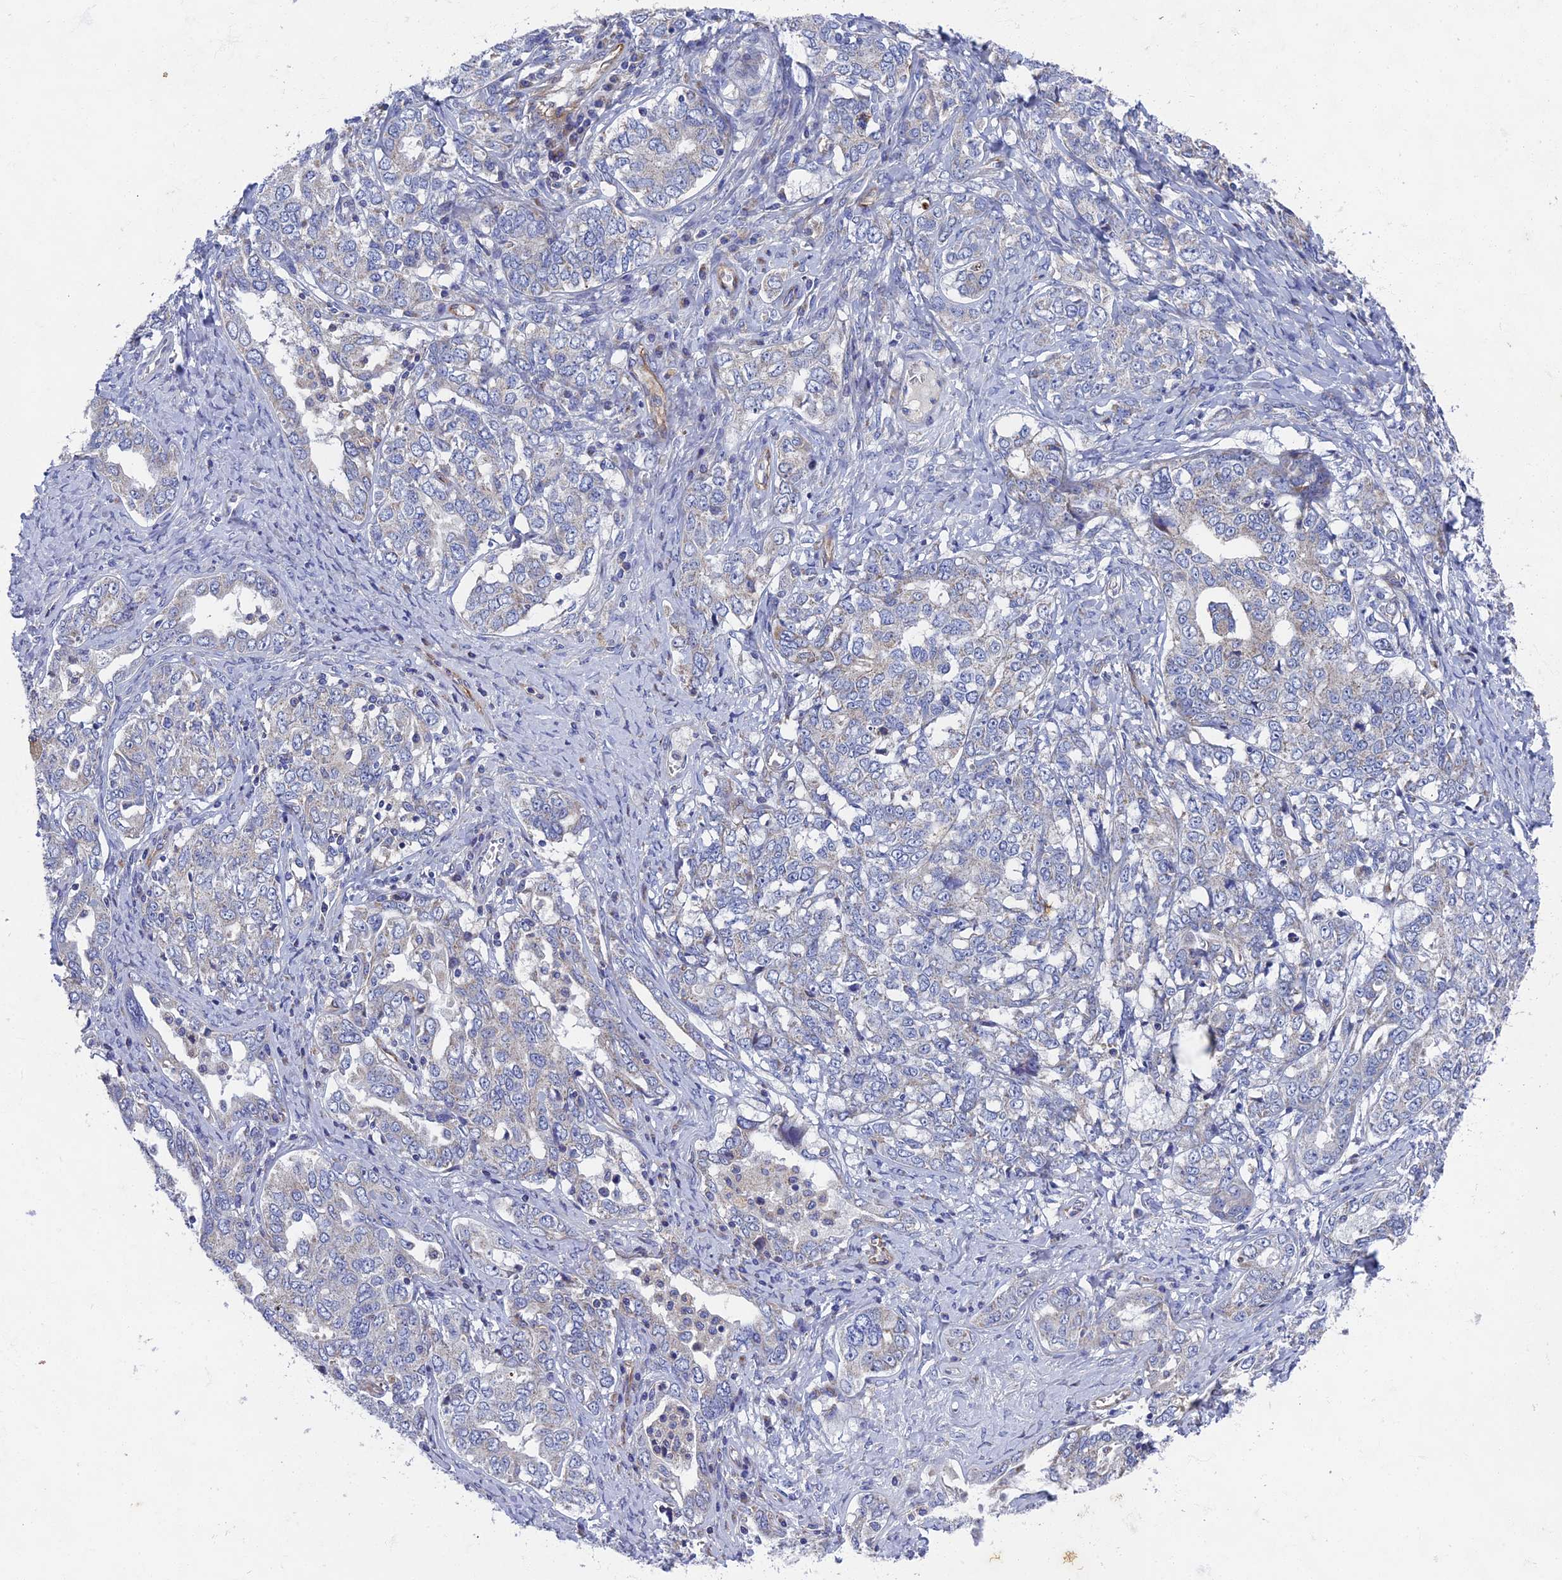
{"staining": {"intensity": "negative", "quantity": "none", "location": "none"}, "tissue": "ovarian cancer", "cell_type": "Tumor cells", "image_type": "cancer", "snomed": [{"axis": "morphology", "description": "Carcinoma, endometroid"}, {"axis": "topography", "description": "Ovary"}], "caption": "A micrograph of human ovarian cancer is negative for staining in tumor cells. (Stains: DAB (3,3'-diaminobenzidine) immunohistochemistry with hematoxylin counter stain, Microscopy: brightfield microscopy at high magnification).", "gene": "RNASEK", "patient": {"sex": "female", "age": 62}}